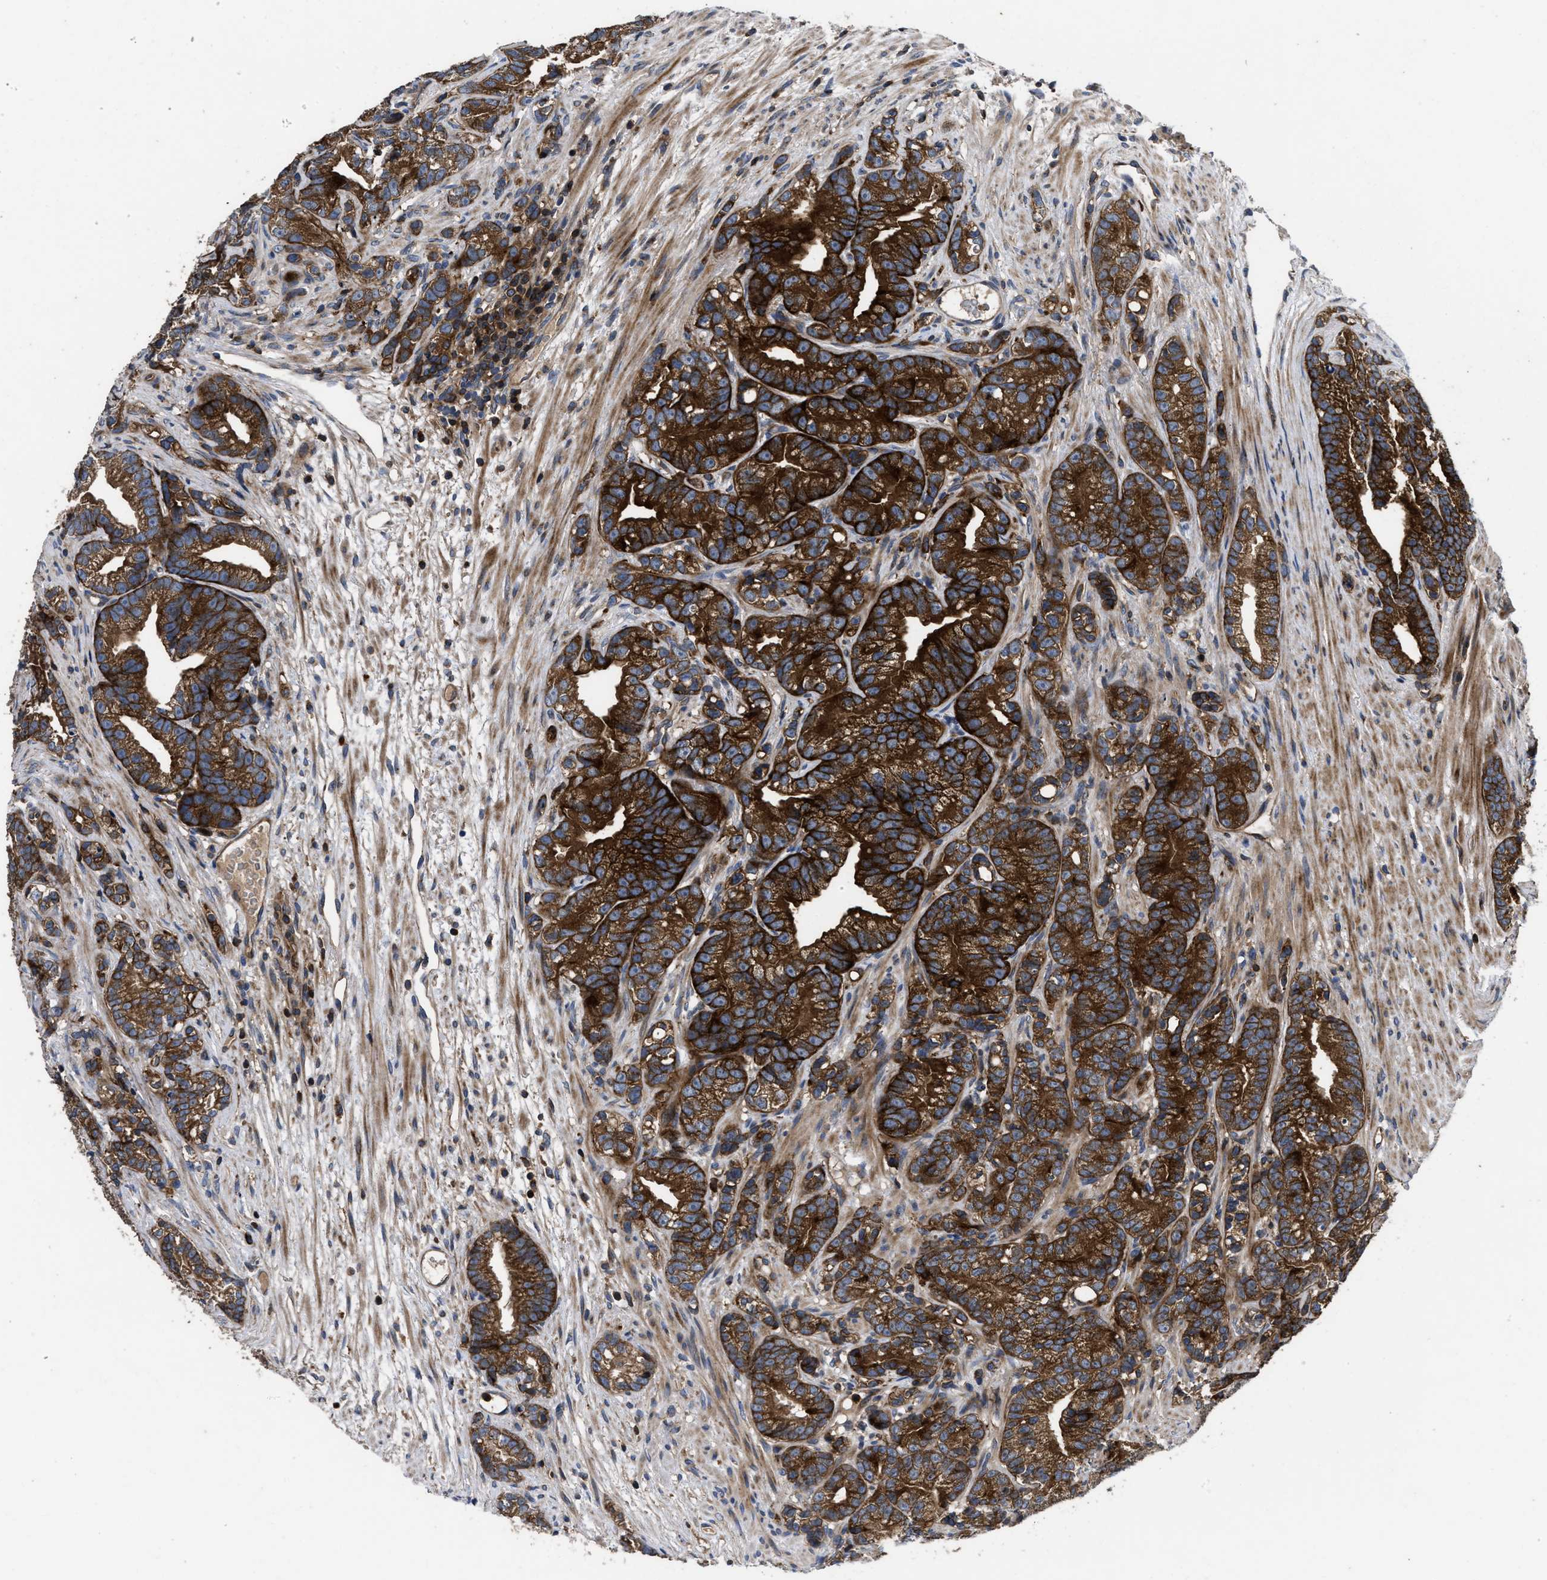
{"staining": {"intensity": "strong", "quantity": ">75%", "location": "cytoplasmic/membranous"}, "tissue": "prostate cancer", "cell_type": "Tumor cells", "image_type": "cancer", "snomed": [{"axis": "morphology", "description": "Adenocarcinoma, Low grade"}, {"axis": "topography", "description": "Prostate"}], "caption": "This photomicrograph shows immunohistochemistry staining of prostate low-grade adenocarcinoma, with high strong cytoplasmic/membranous staining in approximately >75% of tumor cells.", "gene": "YBEY", "patient": {"sex": "male", "age": 89}}